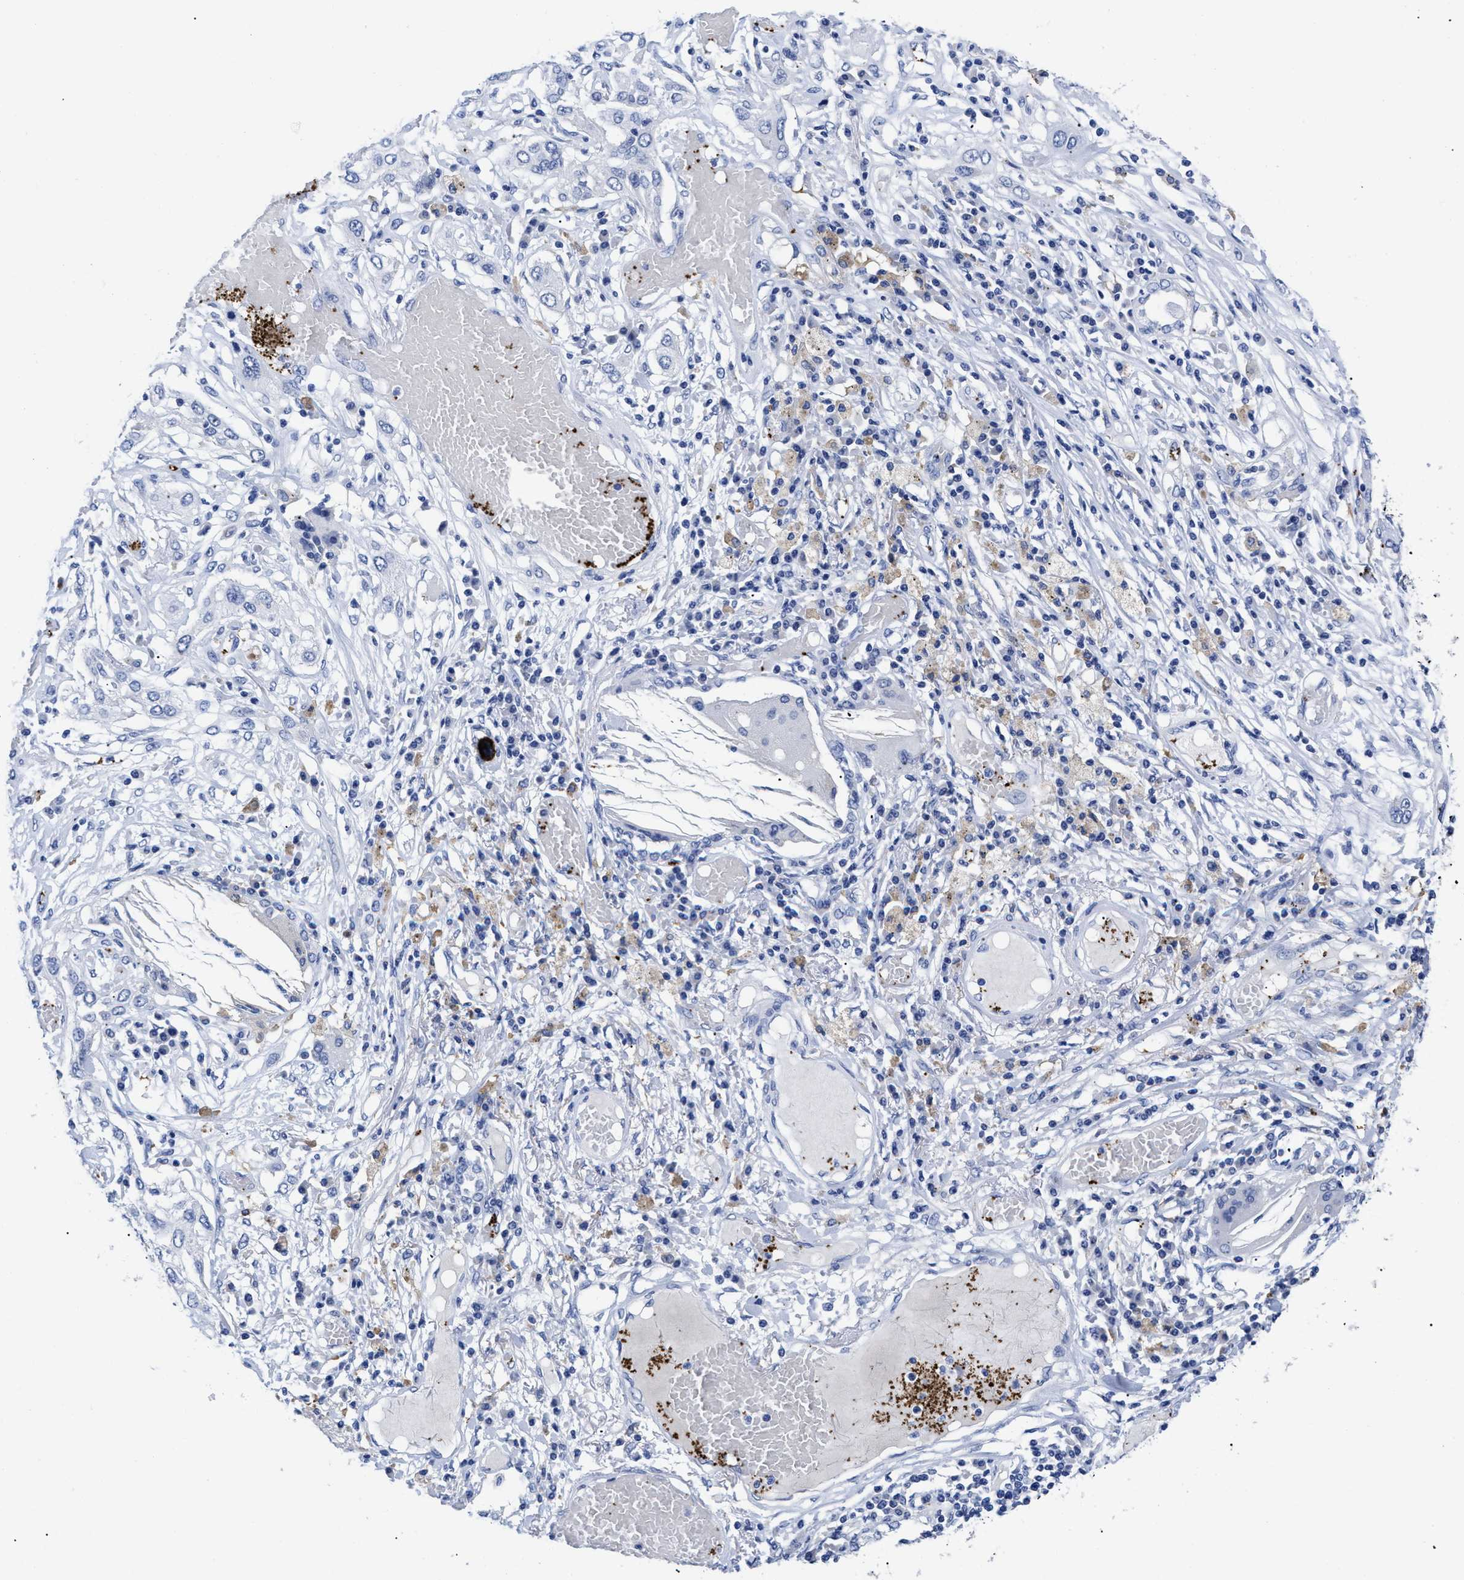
{"staining": {"intensity": "negative", "quantity": "none", "location": "none"}, "tissue": "lung cancer", "cell_type": "Tumor cells", "image_type": "cancer", "snomed": [{"axis": "morphology", "description": "Squamous cell carcinoma, NOS"}, {"axis": "topography", "description": "Lung"}], "caption": "DAB immunohistochemical staining of lung cancer (squamous cell carcinoma) exhibits no significant staining in tumor cells.", "gene": "TREML1", "patient": {"sex": "male", "age": 71}}